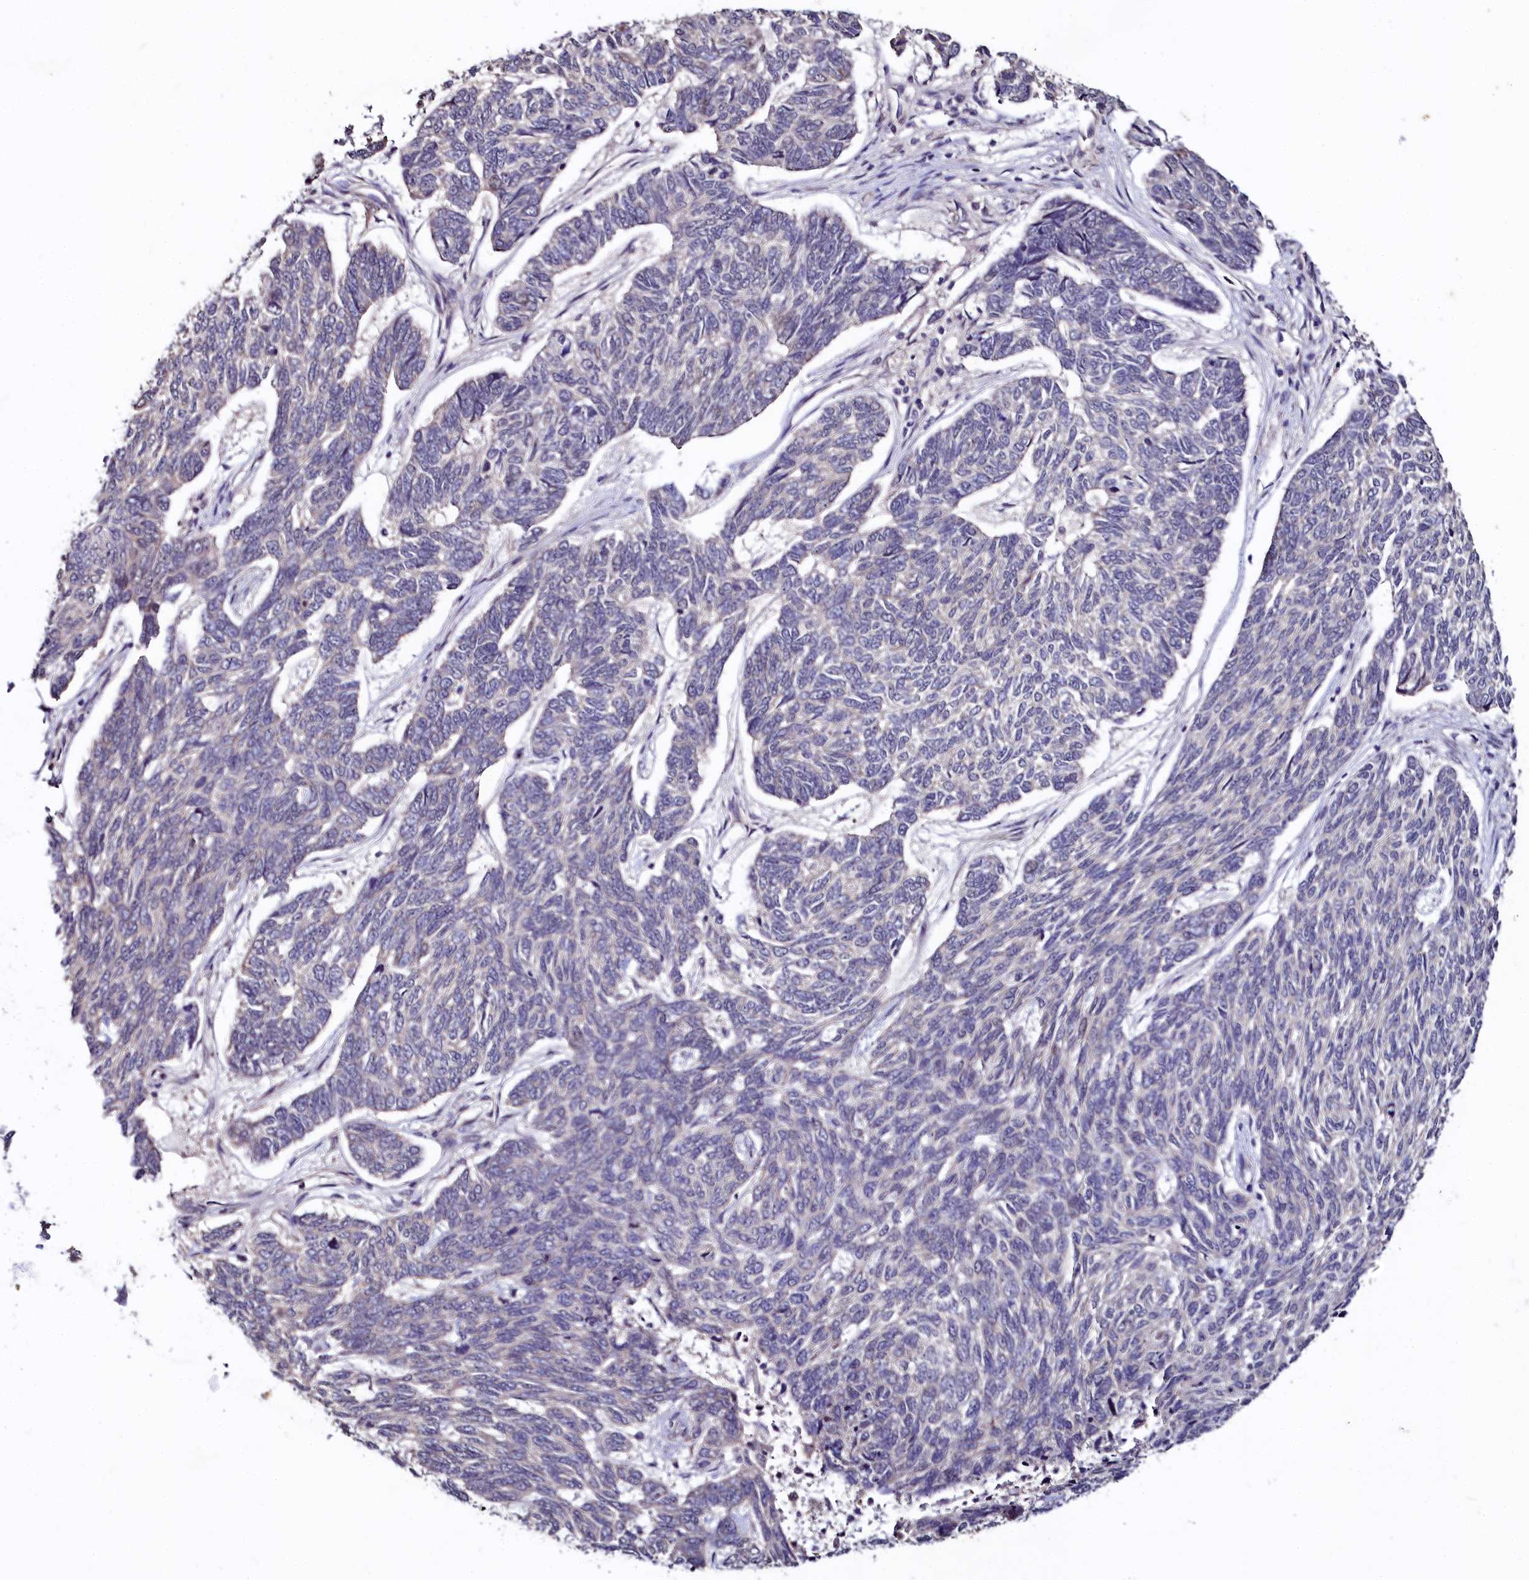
{"staining": {"intensity": "negative", "quantity": "none", "location": "none"}, "tissue": "skin cancer", "cell_type": "Tumor cells", "image_type": "cancer", "snomed": [{"axis": "morphology", "description": "Basal cell carcinoma"}, {"axis": "topography", "description": "Skin"}], "caption": "IHC of skin cancer (basal cell carcinoma) displays no staining in tumor cells.", "gene": "SEC24C", "patient": {"sex": "female", "age": 65}}